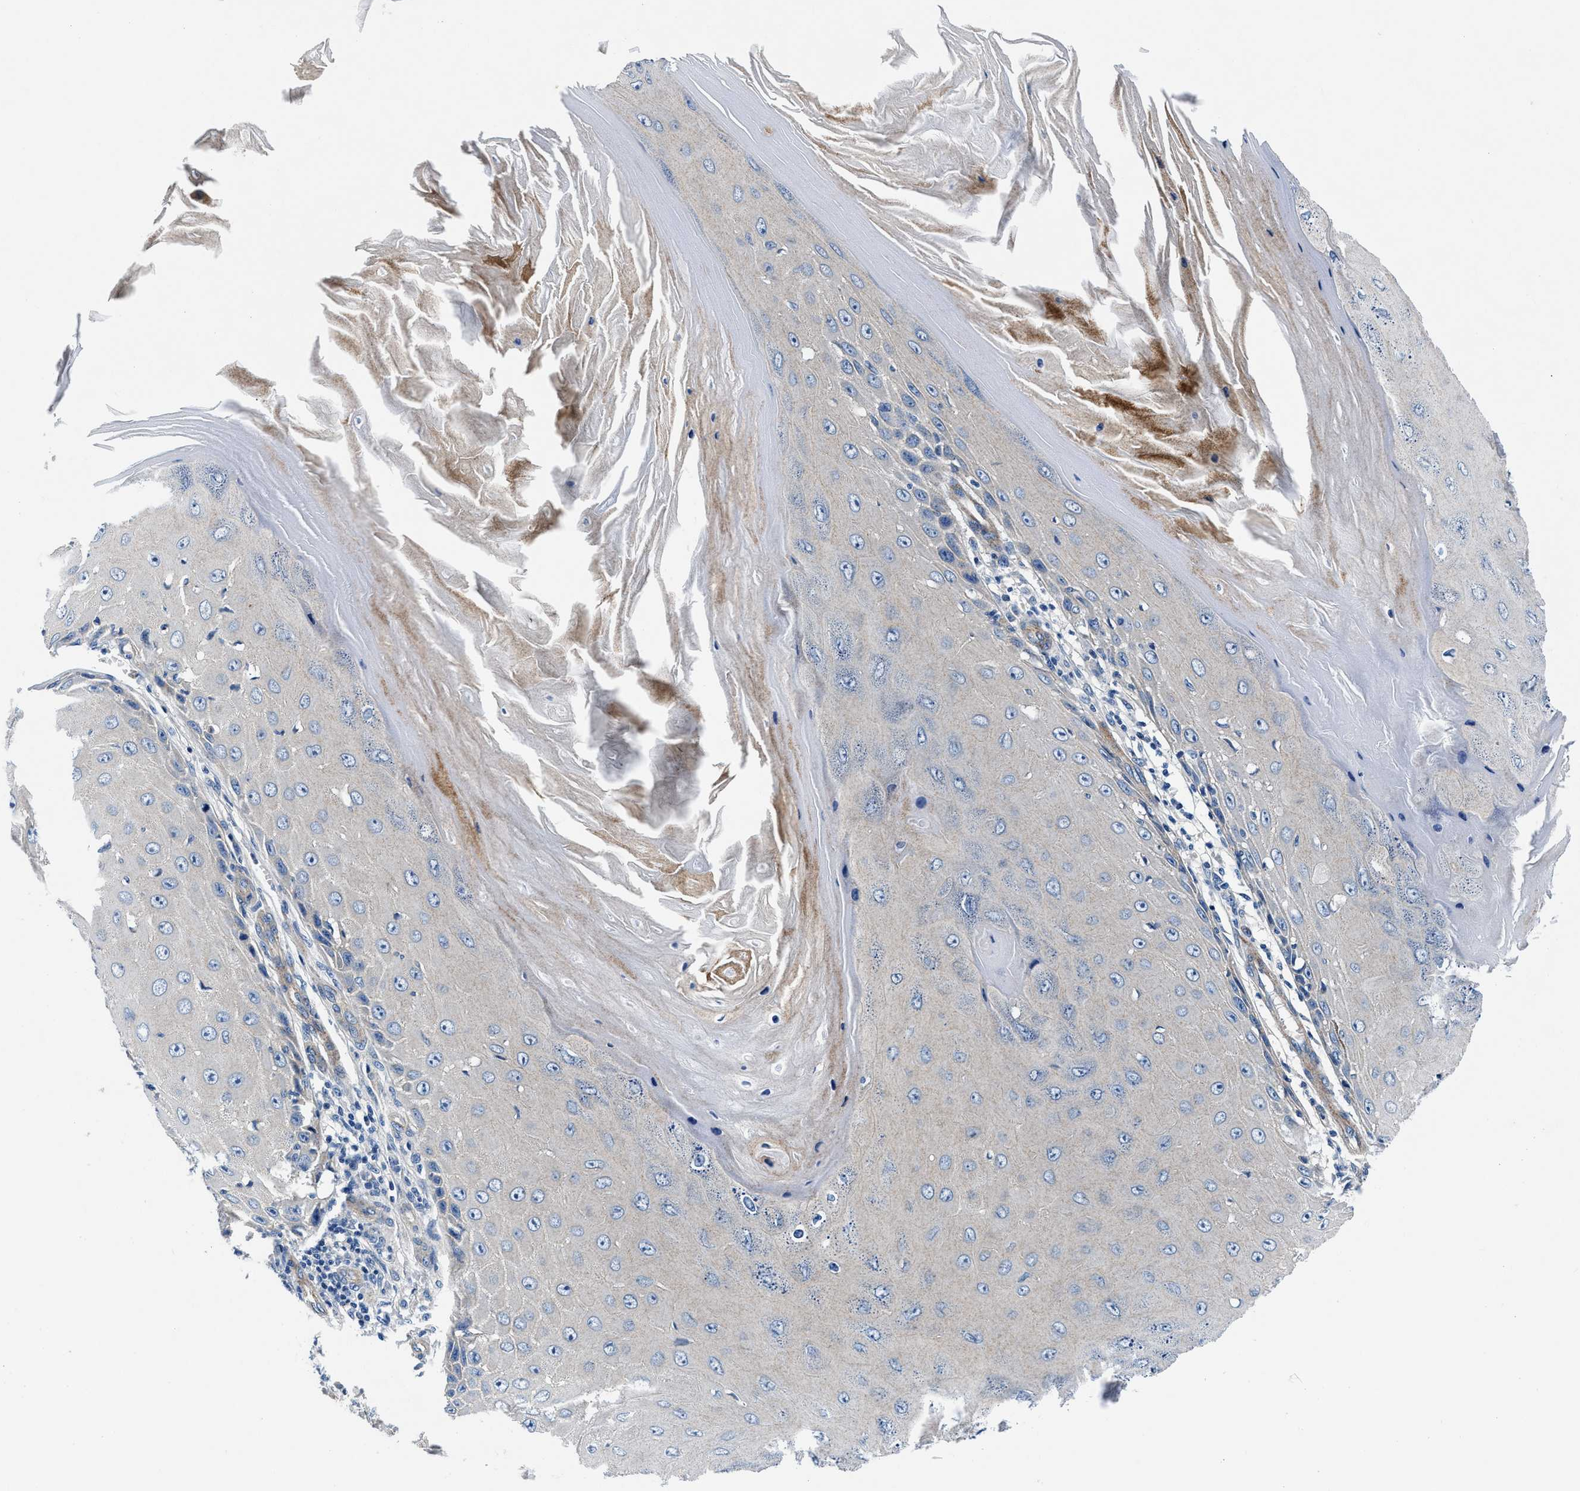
{"staining": {"intensity": "negative", "quantity": "none", "location": "none"}, "tissue": "skin cancer", "cell_type": "Tumor cells", "image_type": "cancer", "snomed": [{"axis": "morphology", "description": "Squamous cell carcinoma, NOS"}, {"axis": "topography", "description": "Skin"}], "caption": "Protein analysis of skin squamous cell carcinoma demonstrates no significant positivity in tumor cells.", "gene": "DAG1", "patient": {"sex": "female", "age": 73}}